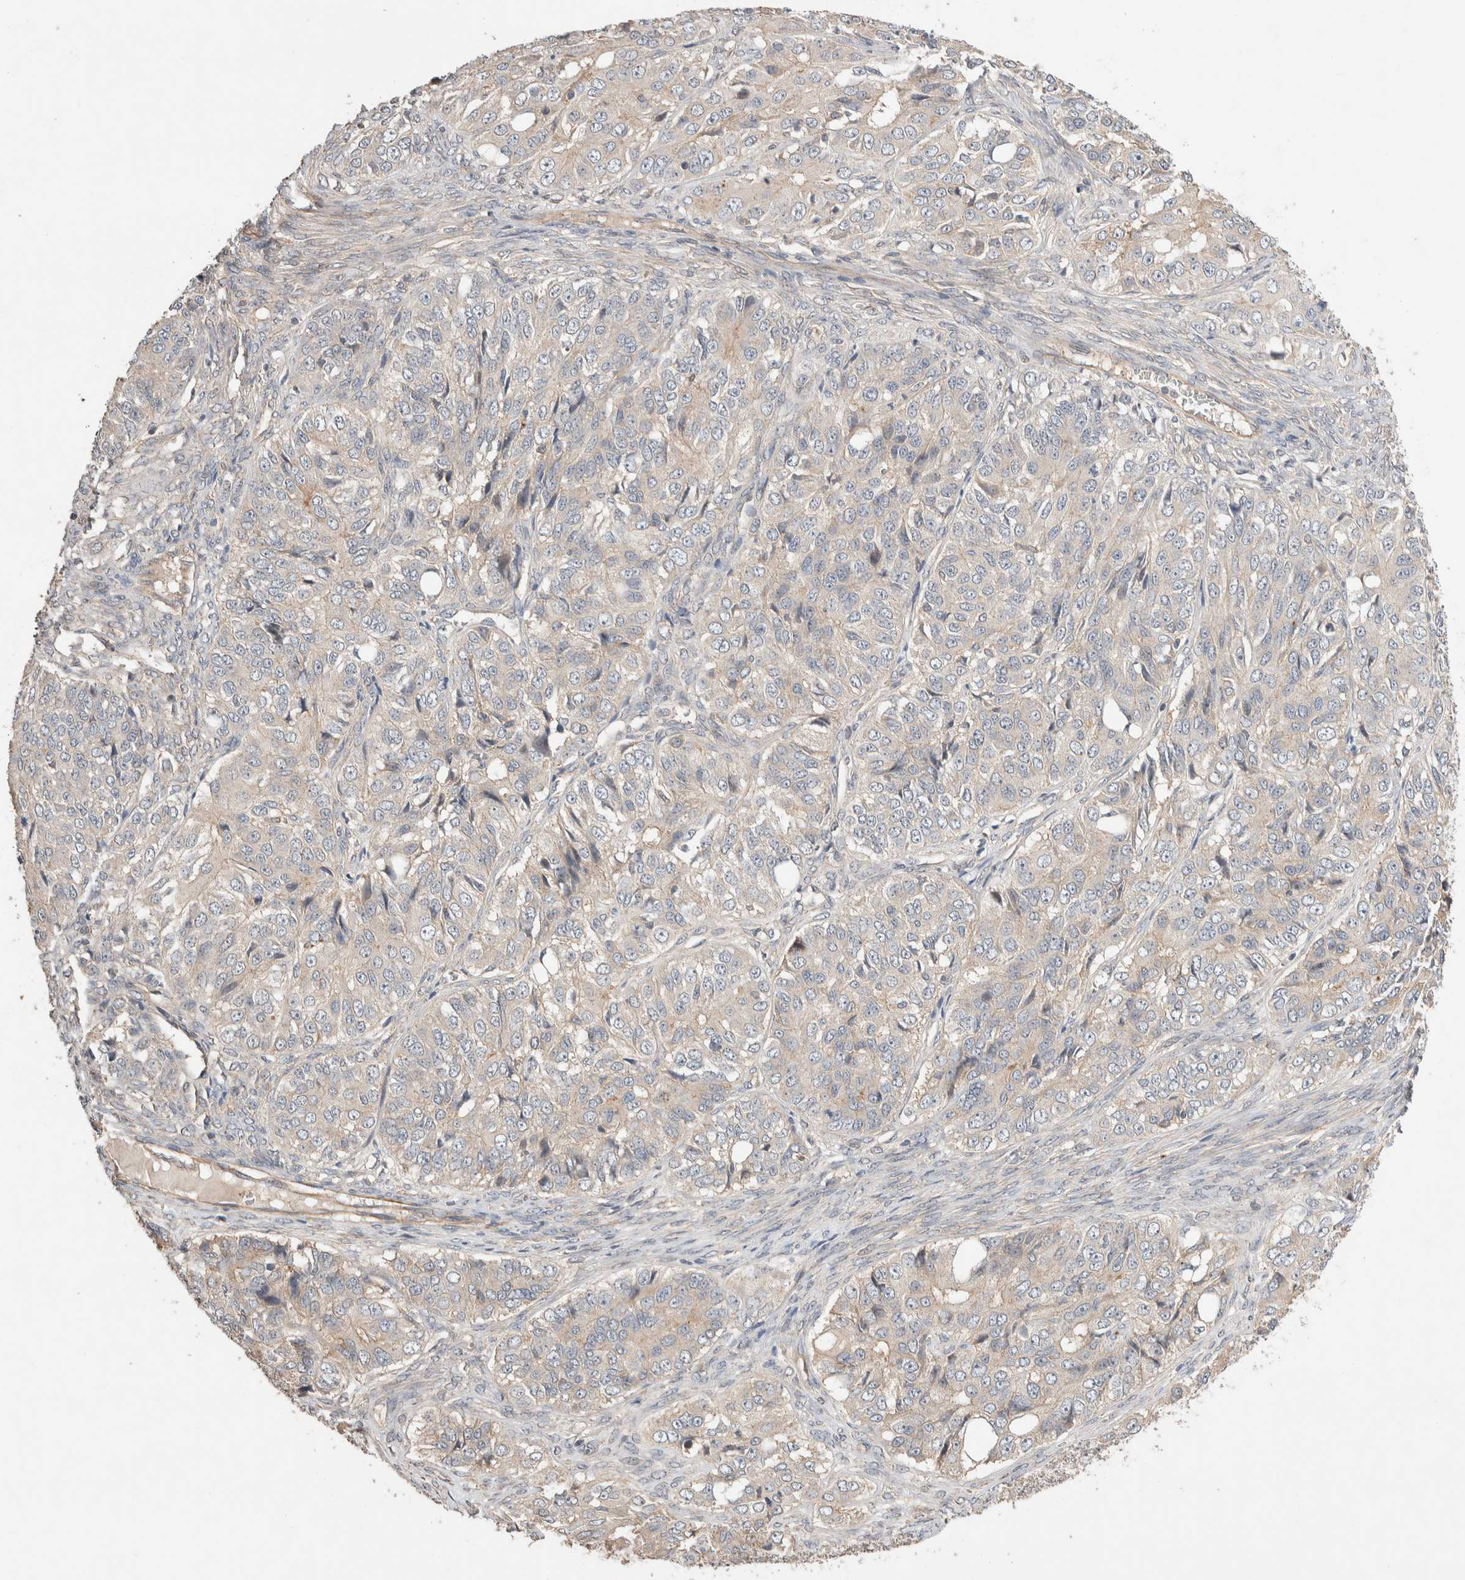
{"staining": {"intensity": "negative", "quantity": "none", "location": "none"}, "tissue": "ovarian cancer", "cell_type": "Tumor cells", "image_type": "cancer", "snomed": [{"axis": "morphology", "description": "Carcinoma, endometroid"}, {"axis": "topography", "description": "Ovary"}], "caption": "Endometroid carcinoma (ovarian) stained for a protein using IHC exhibits no staining tumor cells.", "gene": "WDR91", "patient": {"sex": "female", "age": 51}}